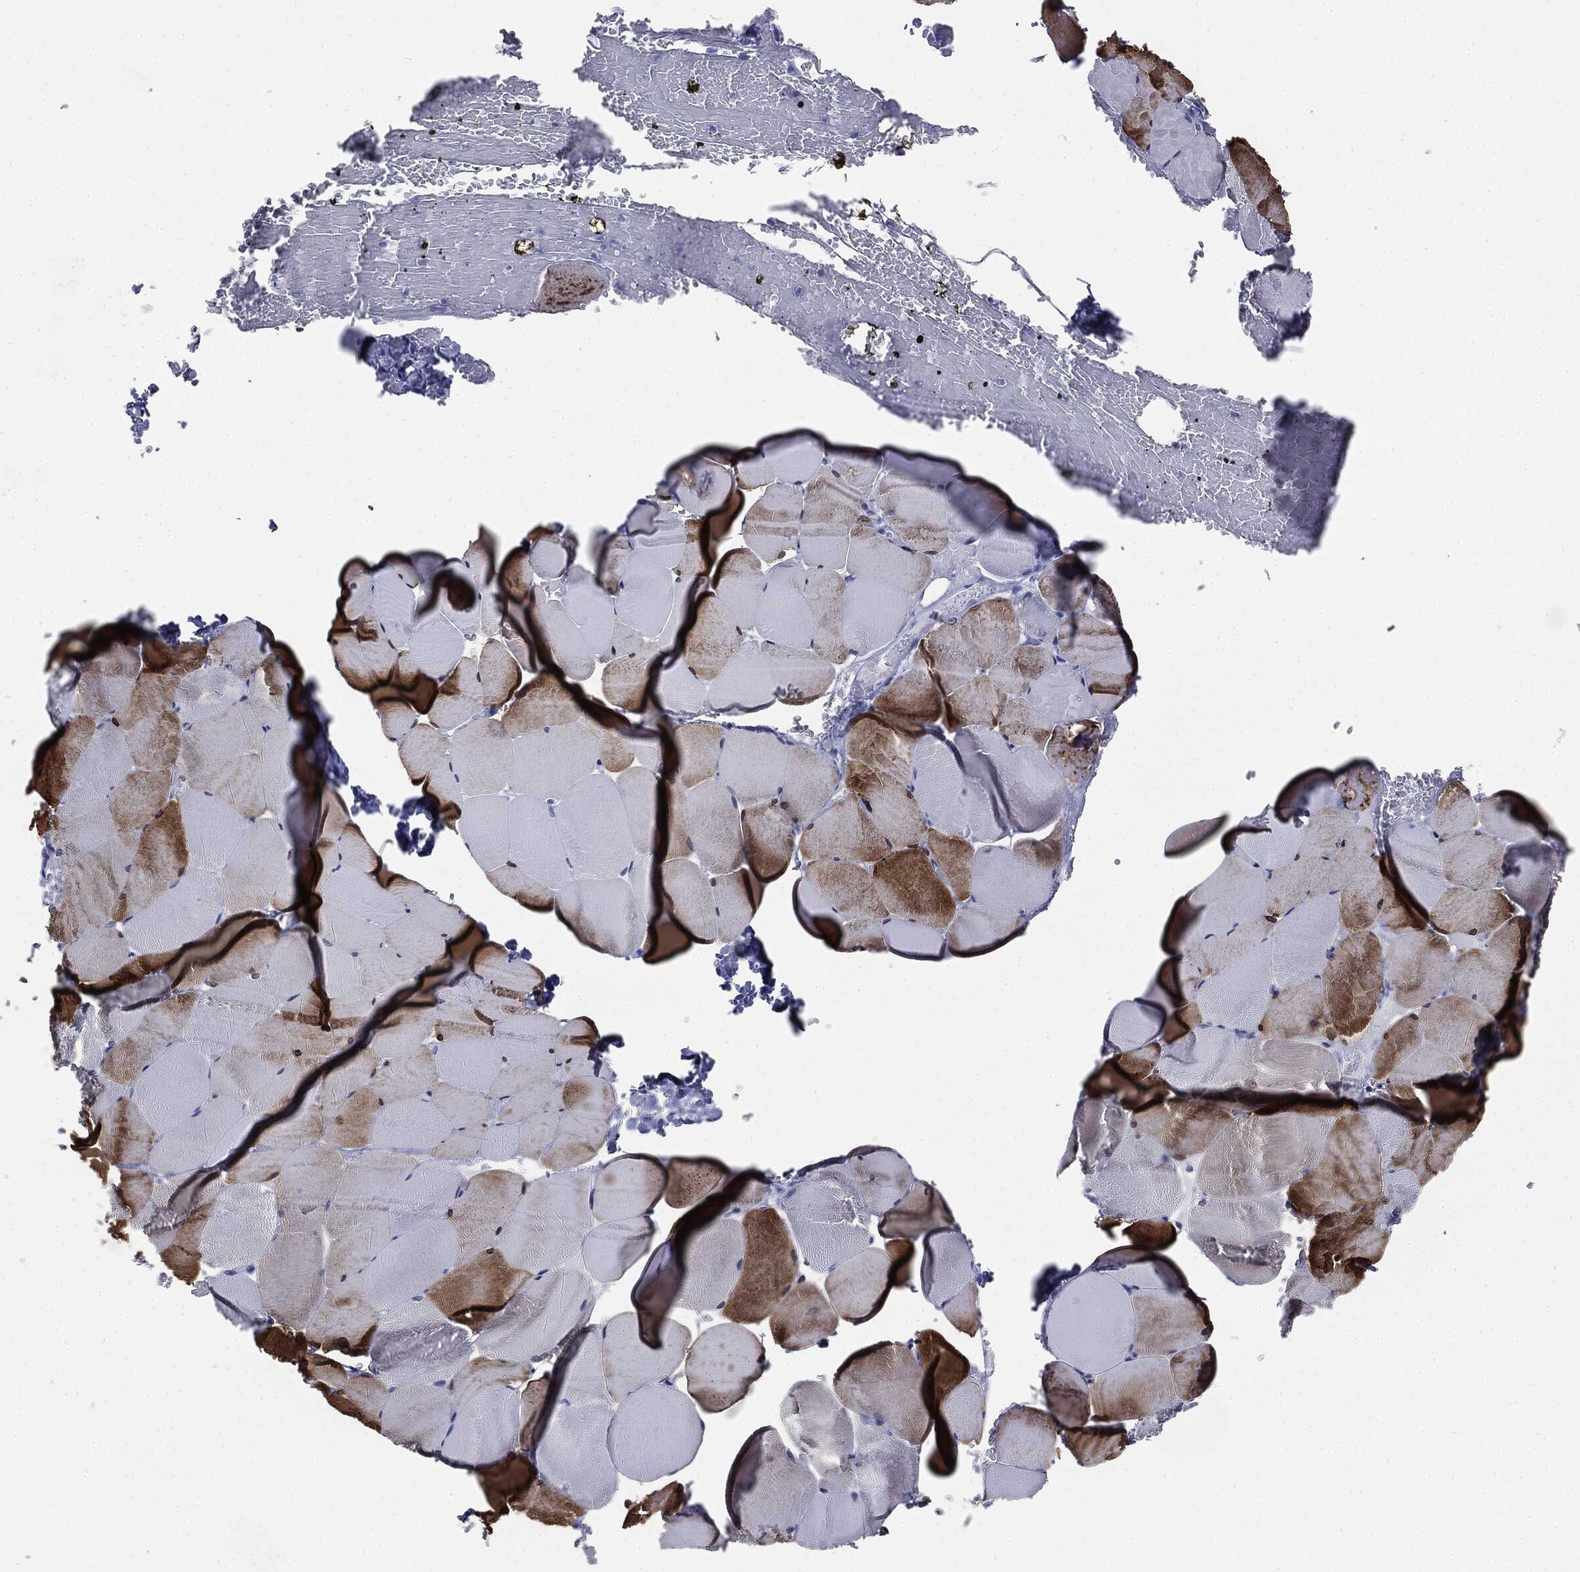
{"staining": {"intensity": "strong", "quantity": "25%-75%", "location": "cytoplasmic/membranous"}, "tissue": "skeletal muscle", "cell_type": "Myocytes", "image_type": "normal", "snomed": [{"axis": "morphology", "description": "Normal tissue, NOS"}, {"axis": "topography", "description": "Skeletal muscle"}], "caption": "Skeletal muscle stained for a protein (brown) shows strong cytoplasmic/membranous positive positivity in about 25%-75% of myocytes.", "gene": "ATP2A1", "patient": {"sex": "female", "age": 37}}